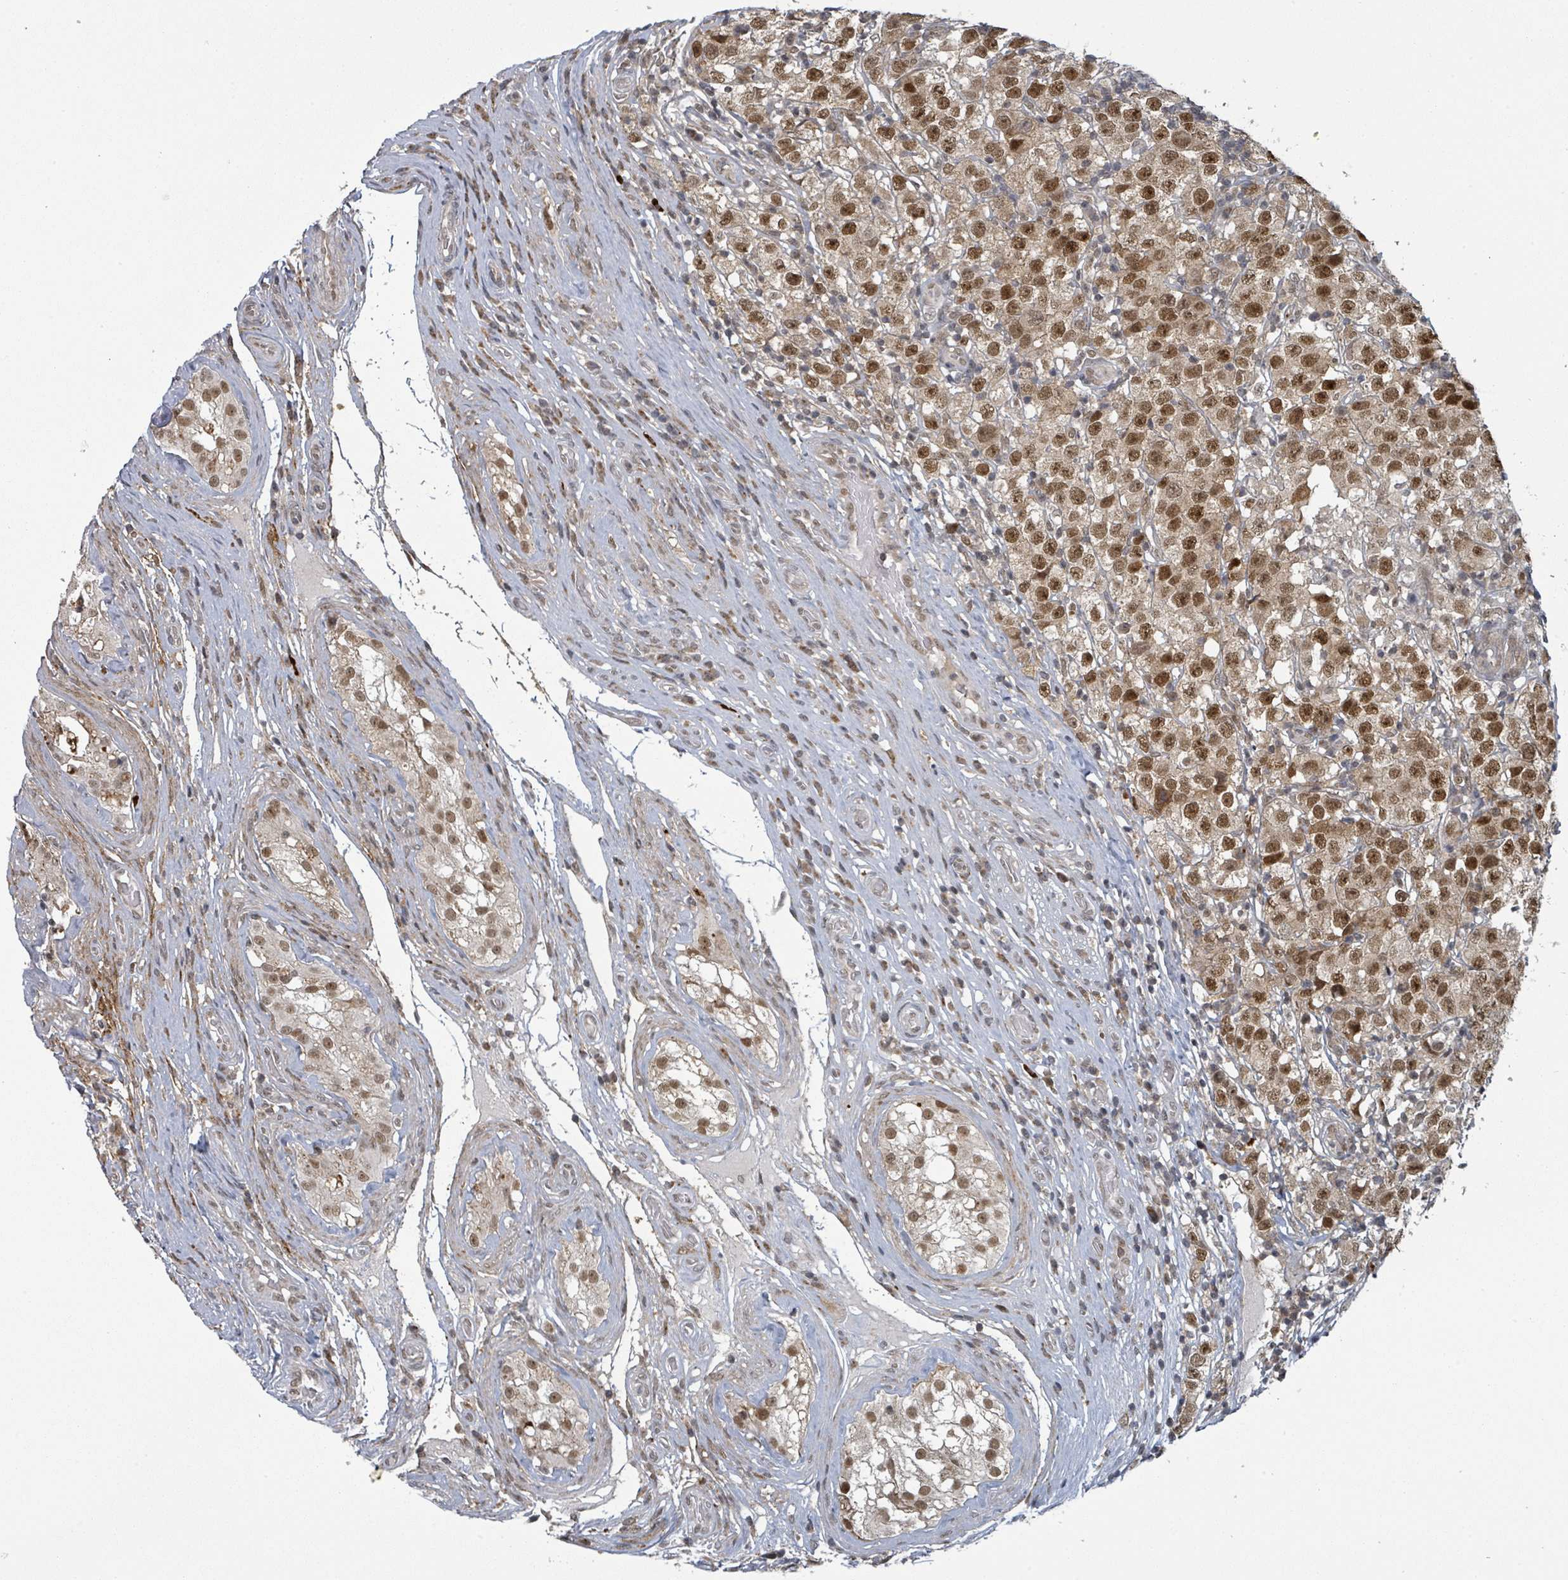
{"staining": {"intensity": "strong", "quantity": ">75%", "location": "nuclear"}, "tissue": "testis cancer", "cell_type": "Tumor cells", "image_type": "cancer", "snomed": [{"axis": "morphology", "description": "Seminoma, NOS"}, {"axis": "morphology", "description": "Carcinoma, Embryonal, NOS"}, {"axis": "topography", "description": "Testis"}], "caption": "Strong nuclear staining for a protein is seen in about >75% of tumor cells of testis embryonal carcinoma using immunohistochemistry (IHC).", "gene": "GTF3C1", "patient": {"sex": "male", "age": 41}}